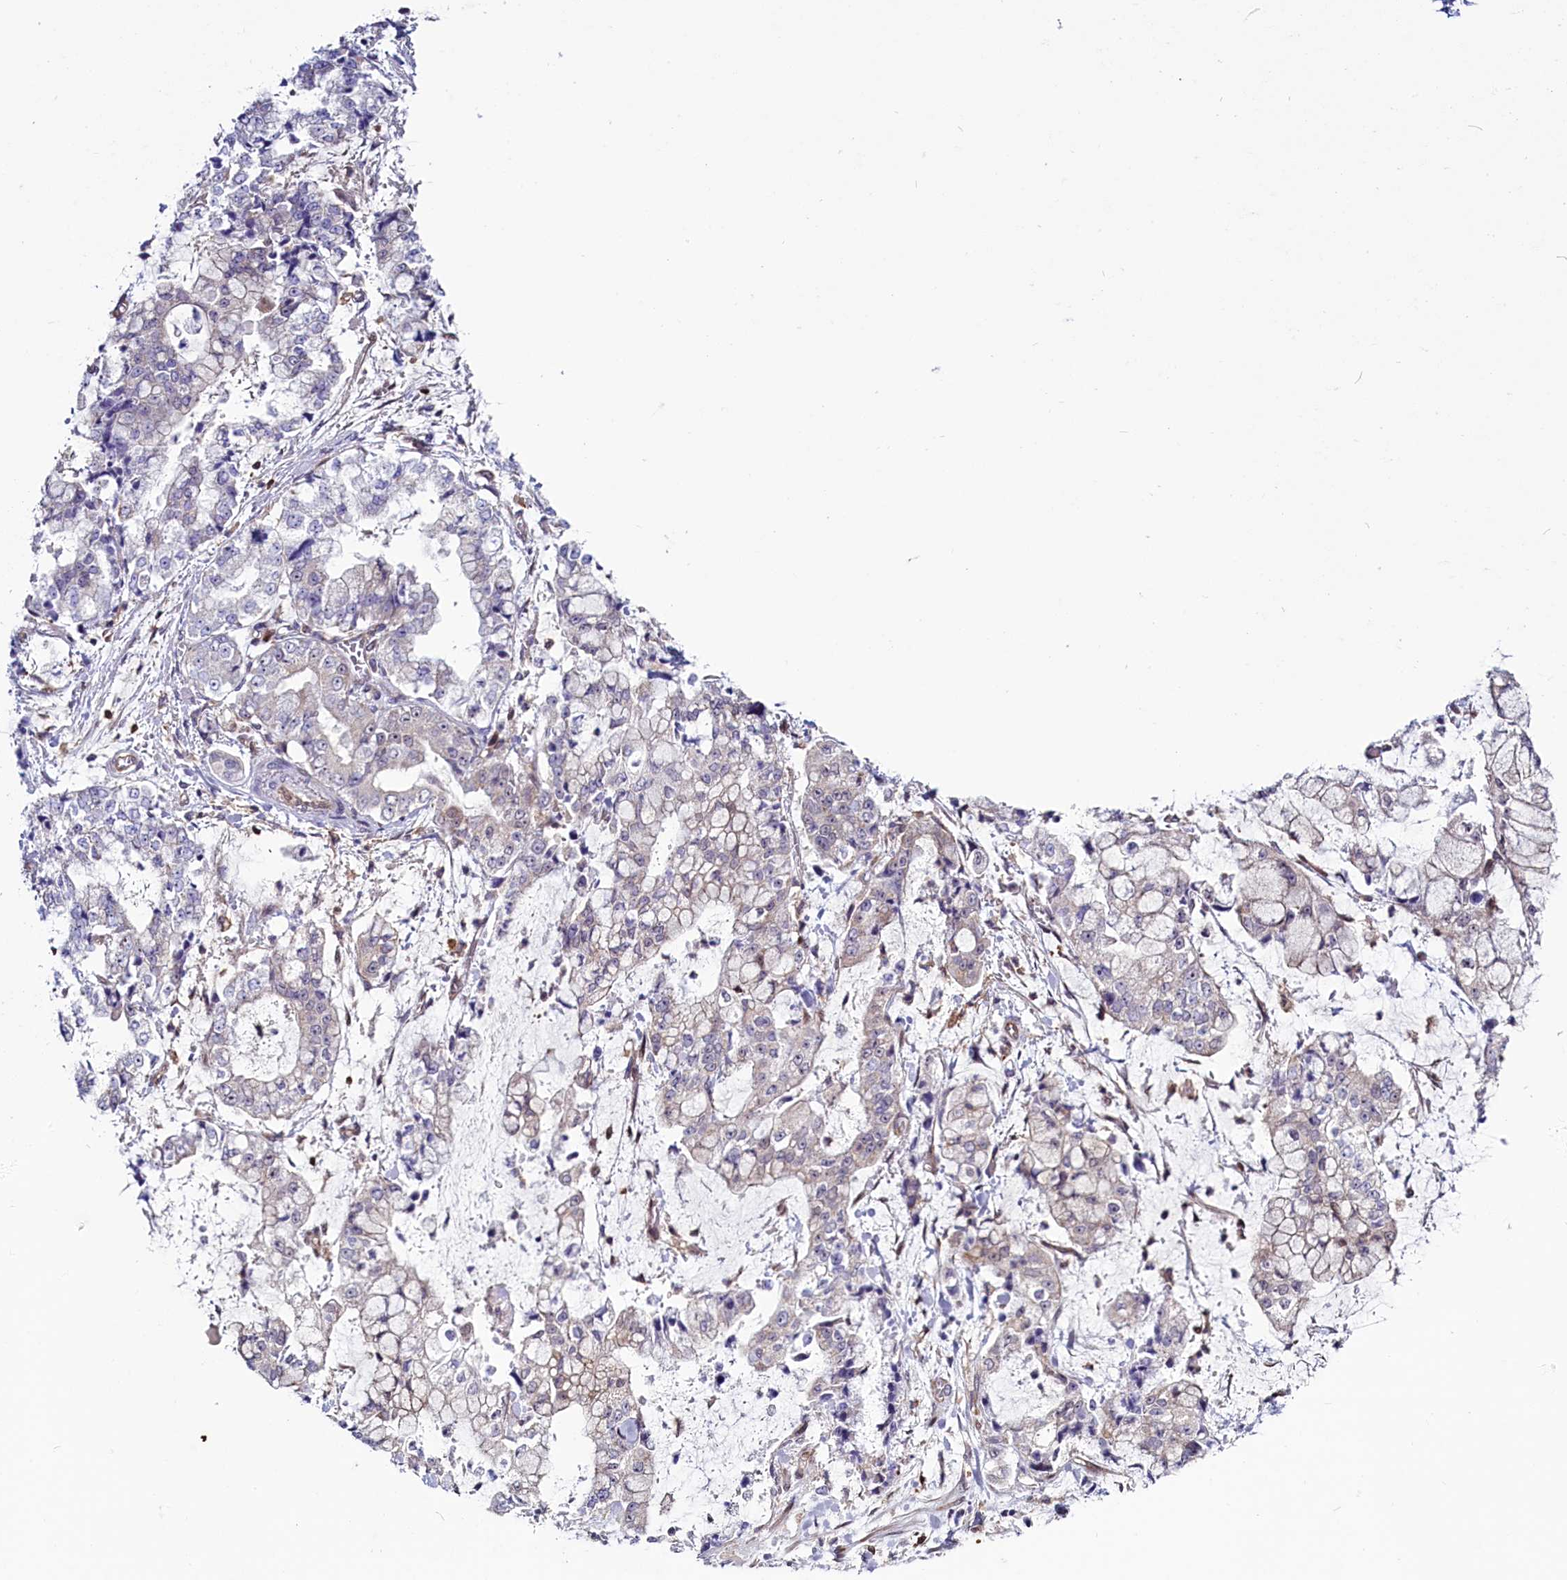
{"staining": {"intensity": "negative", "quantity": "none", "location": "none"}, "tissue": "stomach cancer", "cell_type": "Tumor cells", "image_type": "cancer", "snomed": [{"axis": "morphology", "description": "Adenocarcinoma, NOS"}, {"axis": "topography", "description": "Stomach"}], "caption": "A high-resolution photomicrograph shows immunohistochemistry (IHC) staining of stomach cancer (adenocarcinoma), which shows no significant expression in tumor cells.", "gene": "CIAPIN1", "patient": {"sex": "male", "age": 76}}